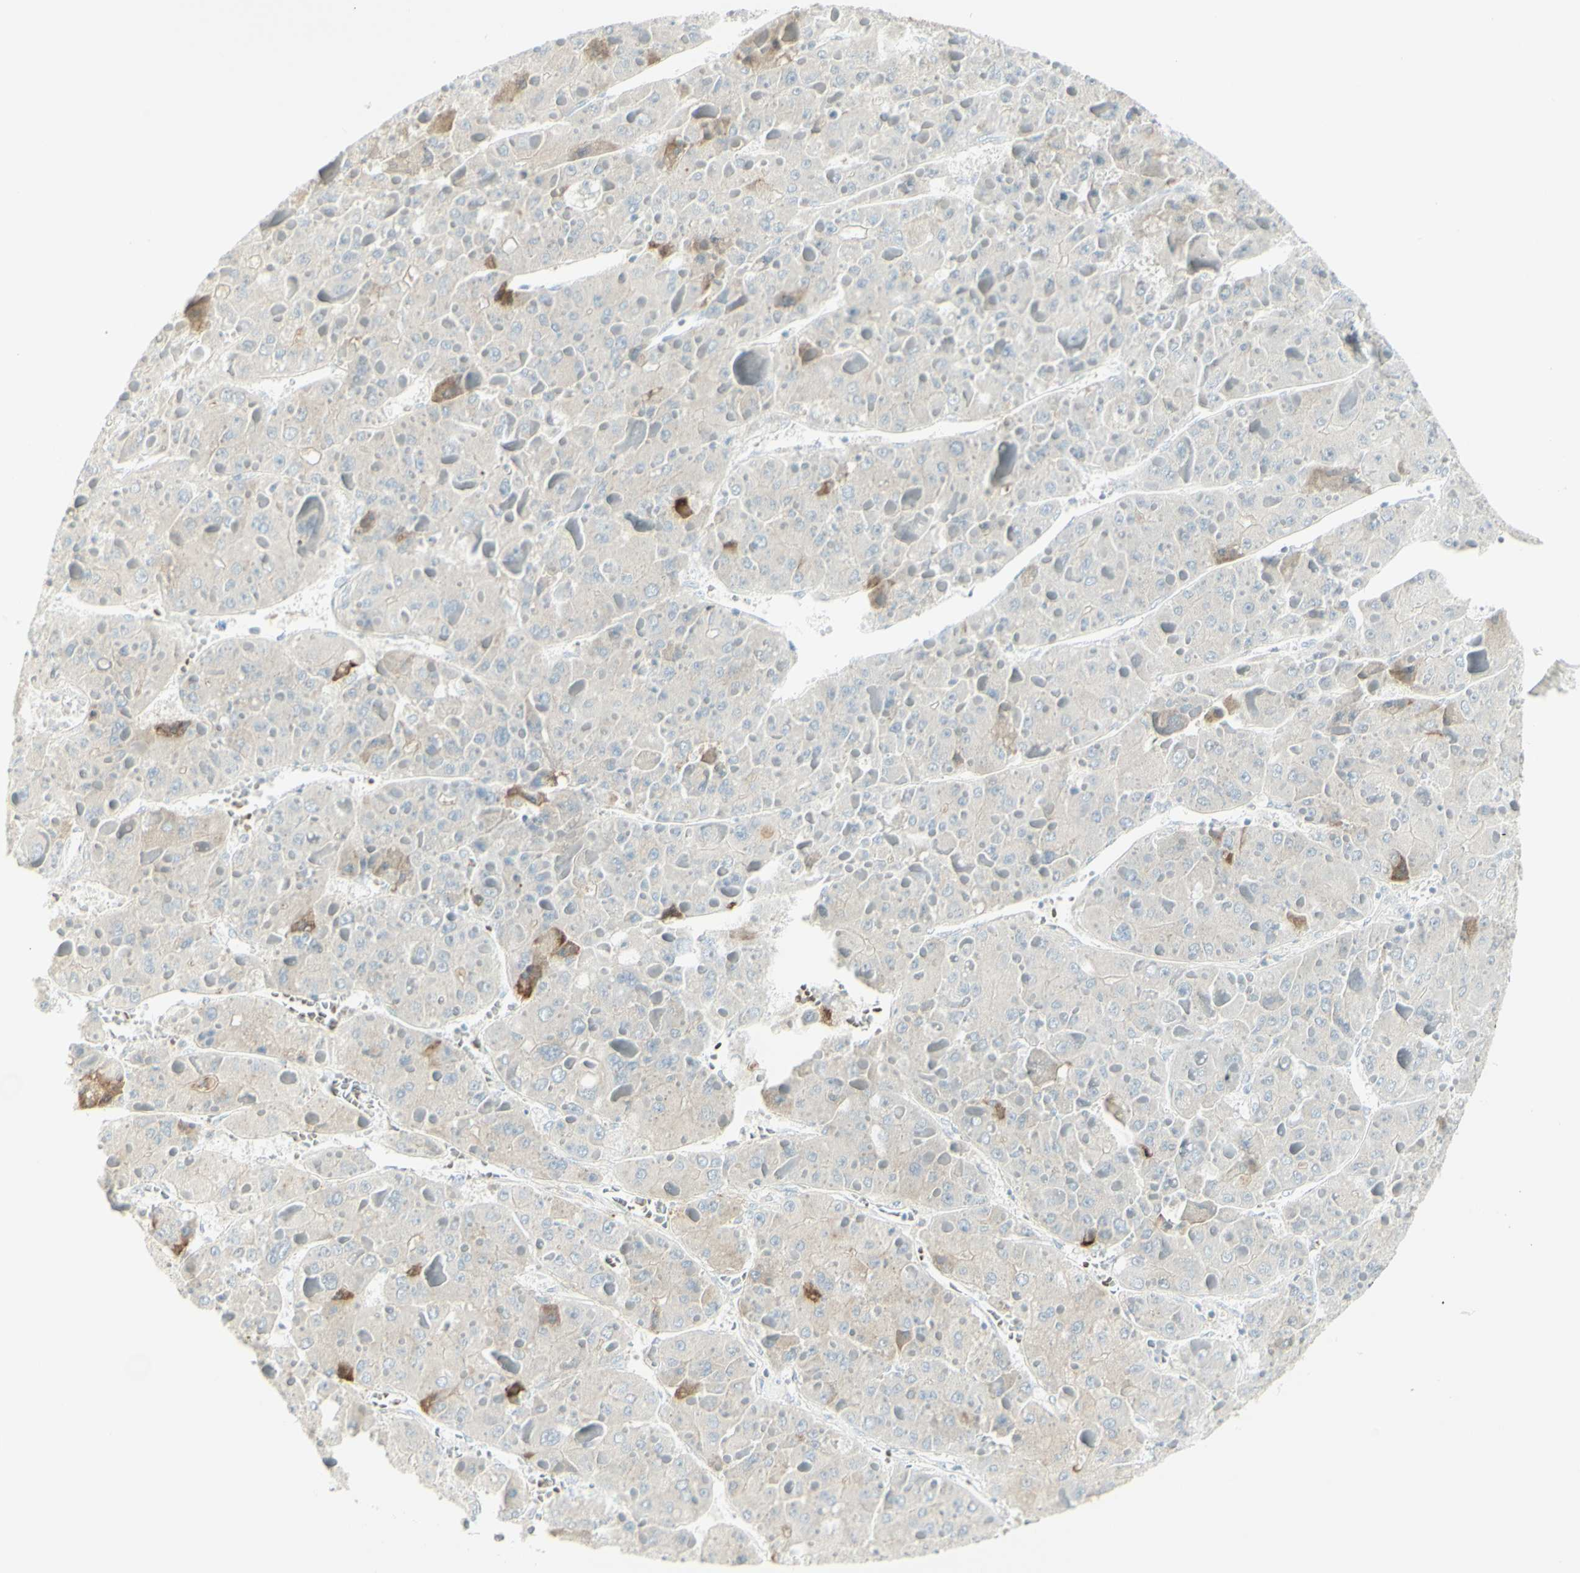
{"staining": {"intensity": "weak", "quantity": "25%-75%", "location": "cytoplasmic/membranous"}, "tissue": "liver cancer", "cell_type": "Tumor cells", "image_type": "cancer", "snomed": [{"axis": "morphology", "description": "Carcinoma, Hepatocellular, NOS"}, {"axis": "topography", "description": "Liver"}], "caption": "Hepatocellular carcinoma (liver) tissue demonstrates weak cytoplasmic/membranous staining in approximately 25%-75% of tumor cells", "gene": "MDK", "patient": {"sex": "female", "age": 73}}